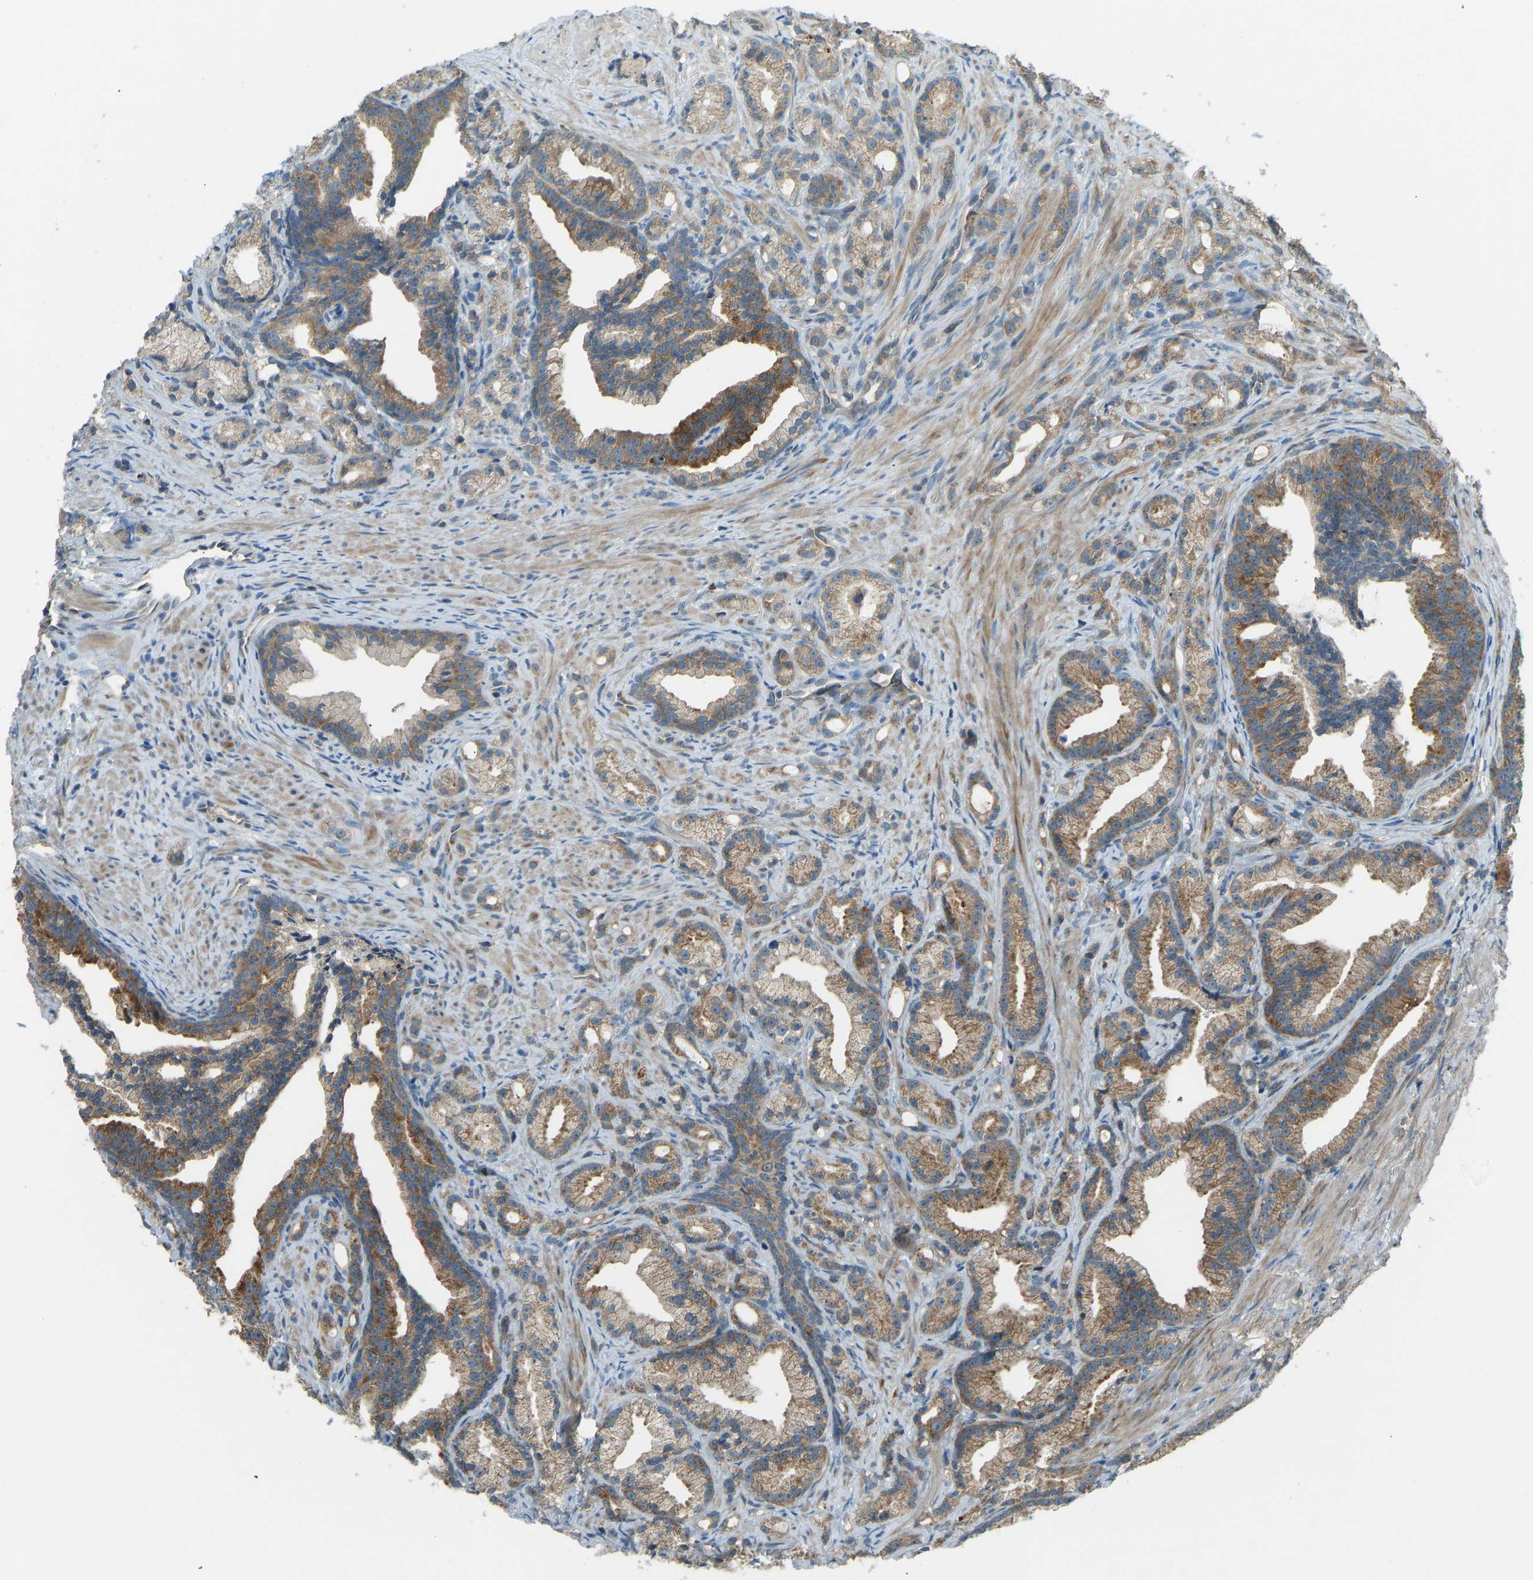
{"staining": {"intensity": "moderate", "quantity": ">75%", "location": "cytoplasmic/membranous"}, "tissue": "prostate cancer", "cell_type": "Tumor cells", "image_type": "cancer", "snomed": [{"axis": "morphology", "description": "Adenocarcinoma, Low grade"}, {"axis": "topography", "description": "Prostate"}], "caption": "Immunohistochemical staining of adenocarcinoma (low-grade) (prostate) reveals medium levels of moderate cytoplasmic/membranous protein staining in approximately >75% of tumor cells.", "gene": "STAU2", "patient": {"sex": "male", "age": 89}}